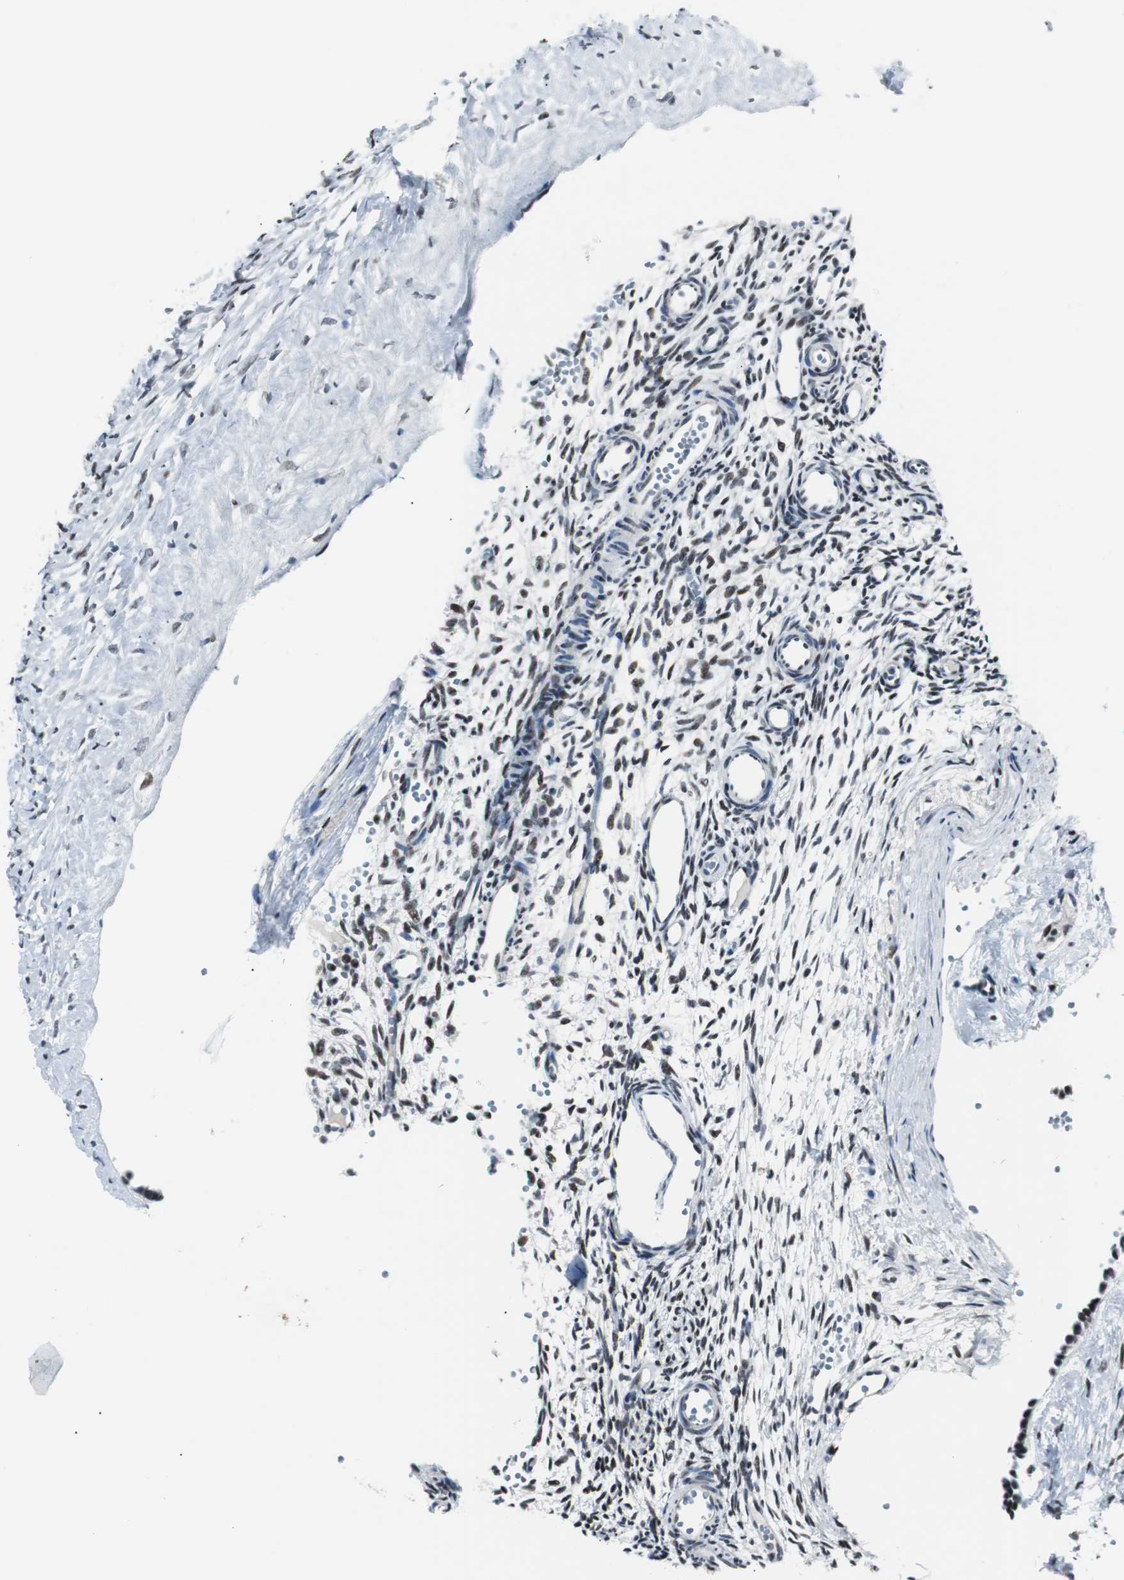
{"staining": {"intensity": "weak", "quantity": "25%-75%", "location": "nuclear"}, "tissue": "ovary", "cell_type": "Ovarian stroma cells", "image_type": "normal", "snomed": [{"axis": "morphology", "description": "Normal tissue, NOS"}, {"axis": "topography", "description": "Ovary"}], "caption": "Ovary stained with DAB immunohistochemistry exhibits low levels of weak nuclear positivity in about 25%-75% of ovarian stroma cells.", "gene": "MTA1", "patient": {"sex": "female", "age": 35}}